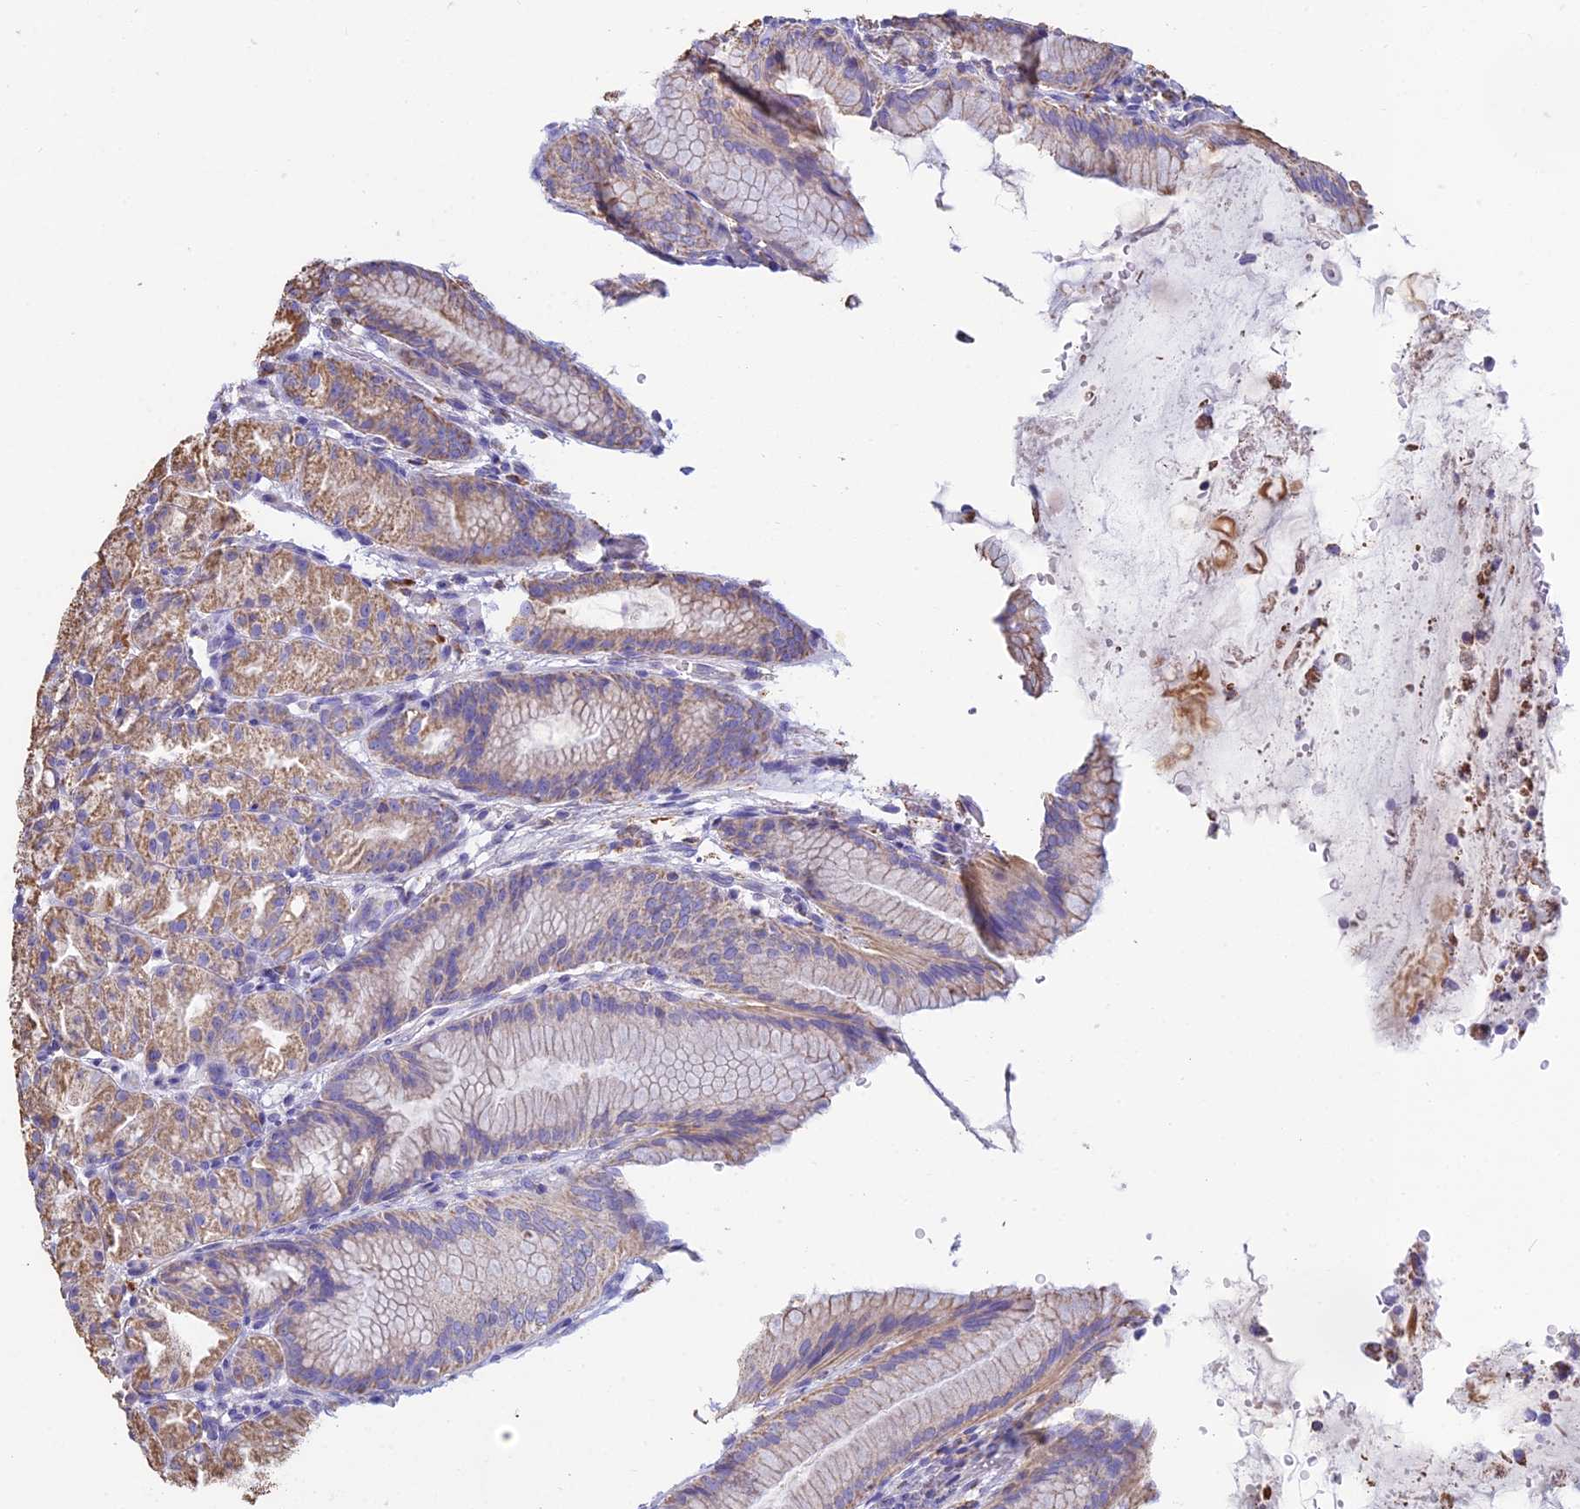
{"staining": {"intensity": "moderate", "quantity": "25%-75%", "location": "cytoplasmic/membranous"}, "tissue": "stomach", "cell_type": "Glandular cells", "image_type": "normal", "snomed": [{"axis": "morphology", "description": "Normal tissue, NOS"}, {"axis": "topography", "description": "Stomach, upper"}], "caption": "Protein positivity by immunohistochemistry shows moderate cytoplasmic/membranous expression in about 25%-75% of glandular cells in benign stomach. The protein of interest is shown in brown color, while the nuclei are stained blue.", "gene": "OR2W3", "patient": {"sex": "male", "age": 48}}